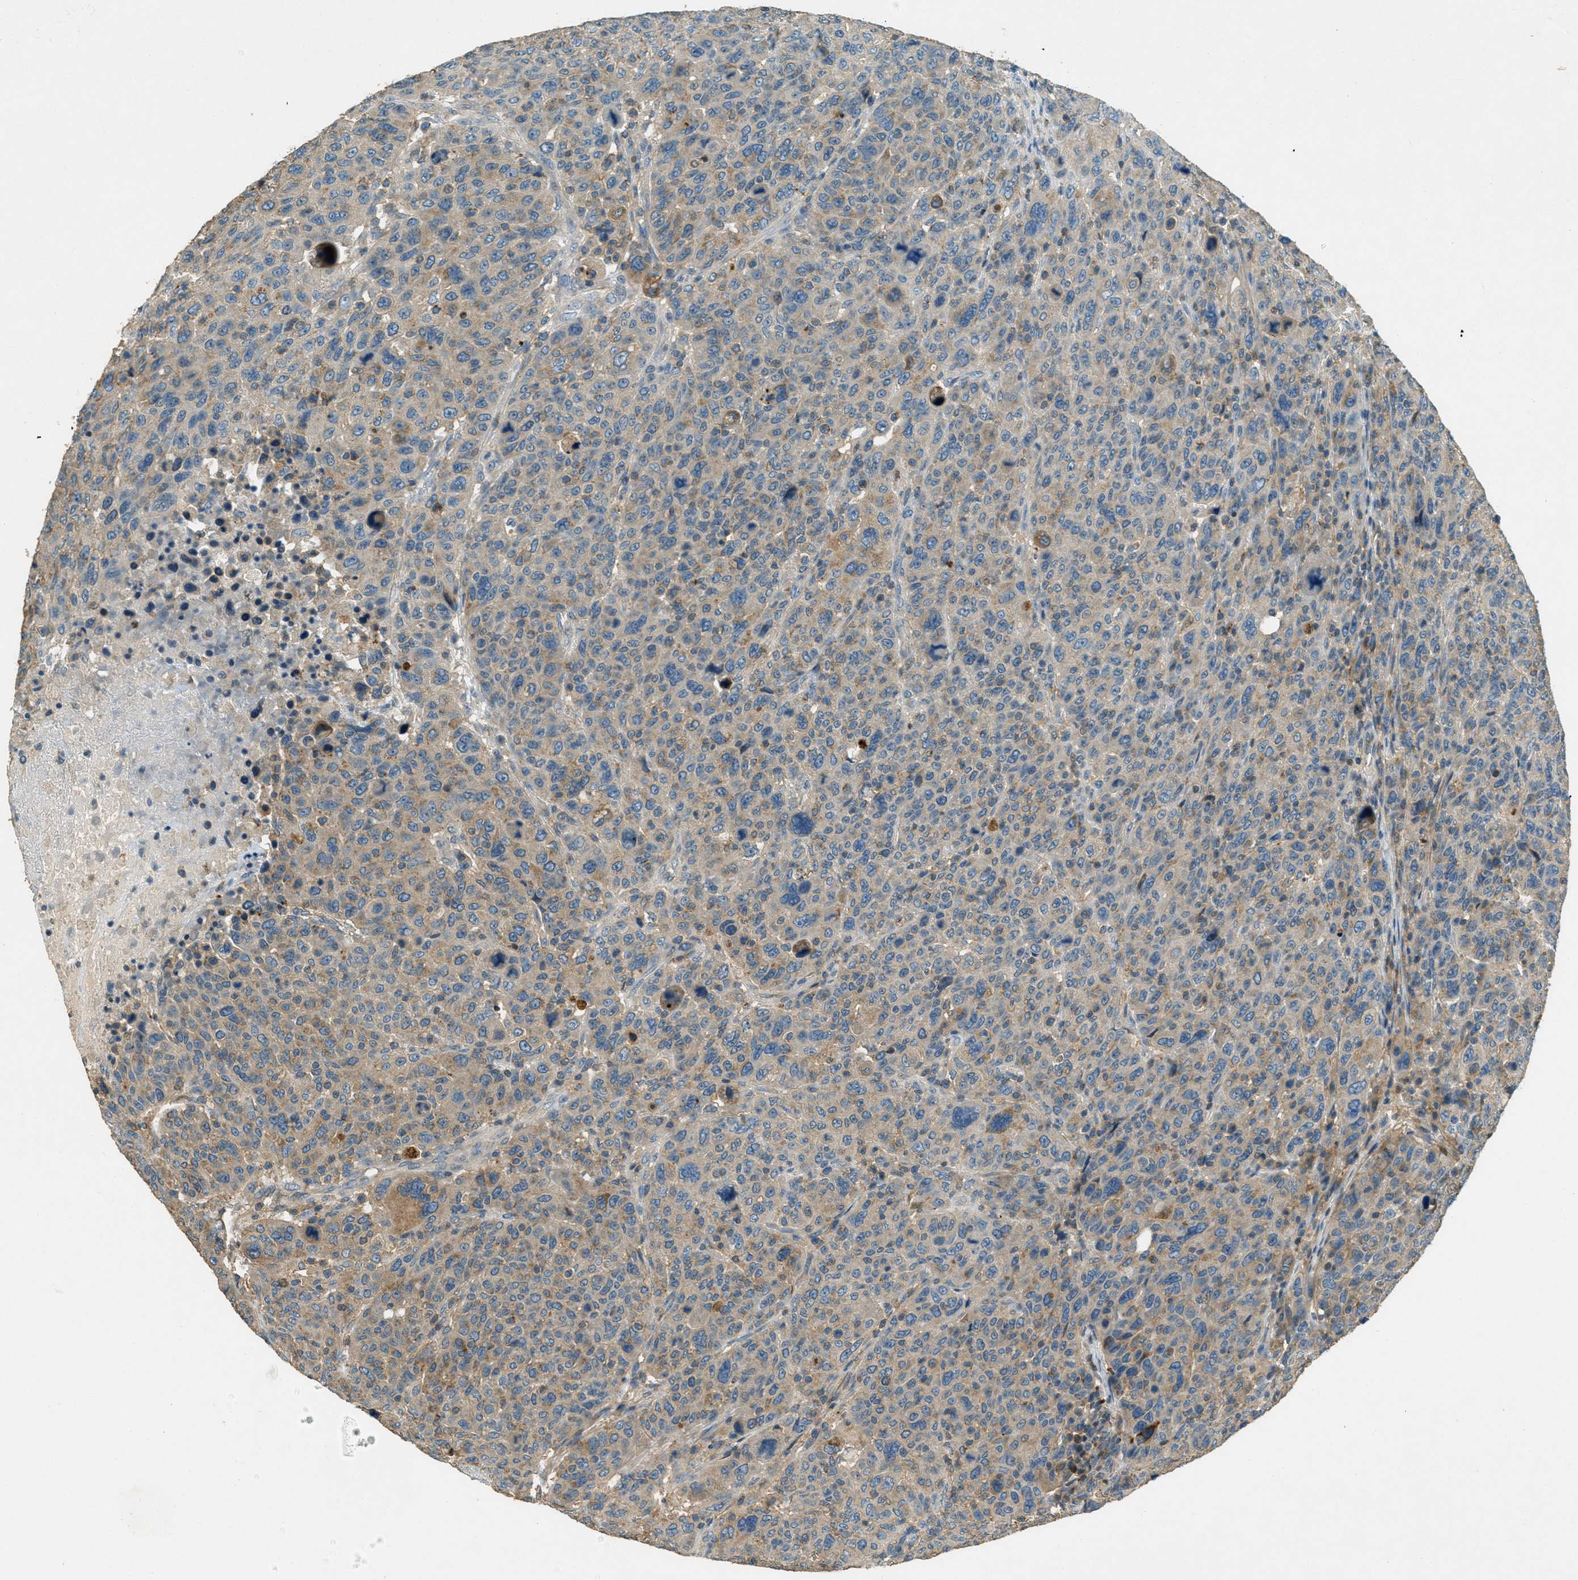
{"staining": {"intensity": "moderate", "quantity": "<25%", "location": "cytoplasmic/membranous"}, "tissue": "breast cancer", "cell_type": "Tumor cells", "image_type": "cancer", "snomed": [{"axis": "morphology", "description": "Duct carcinoma"}, {"axis": "topography", "description": "Breast"}], "caption": "Immunohistochemistry (IHC) photomicrograph of human breast cancer (intraductal carcinoma) stained for a protein (brown), which shows low levels of moderate cytoplasmic/membranous staining in approximately <25% of tumor cells.", "gene": "NUDT4", "patient": {"sex": "female", "age": 37}}